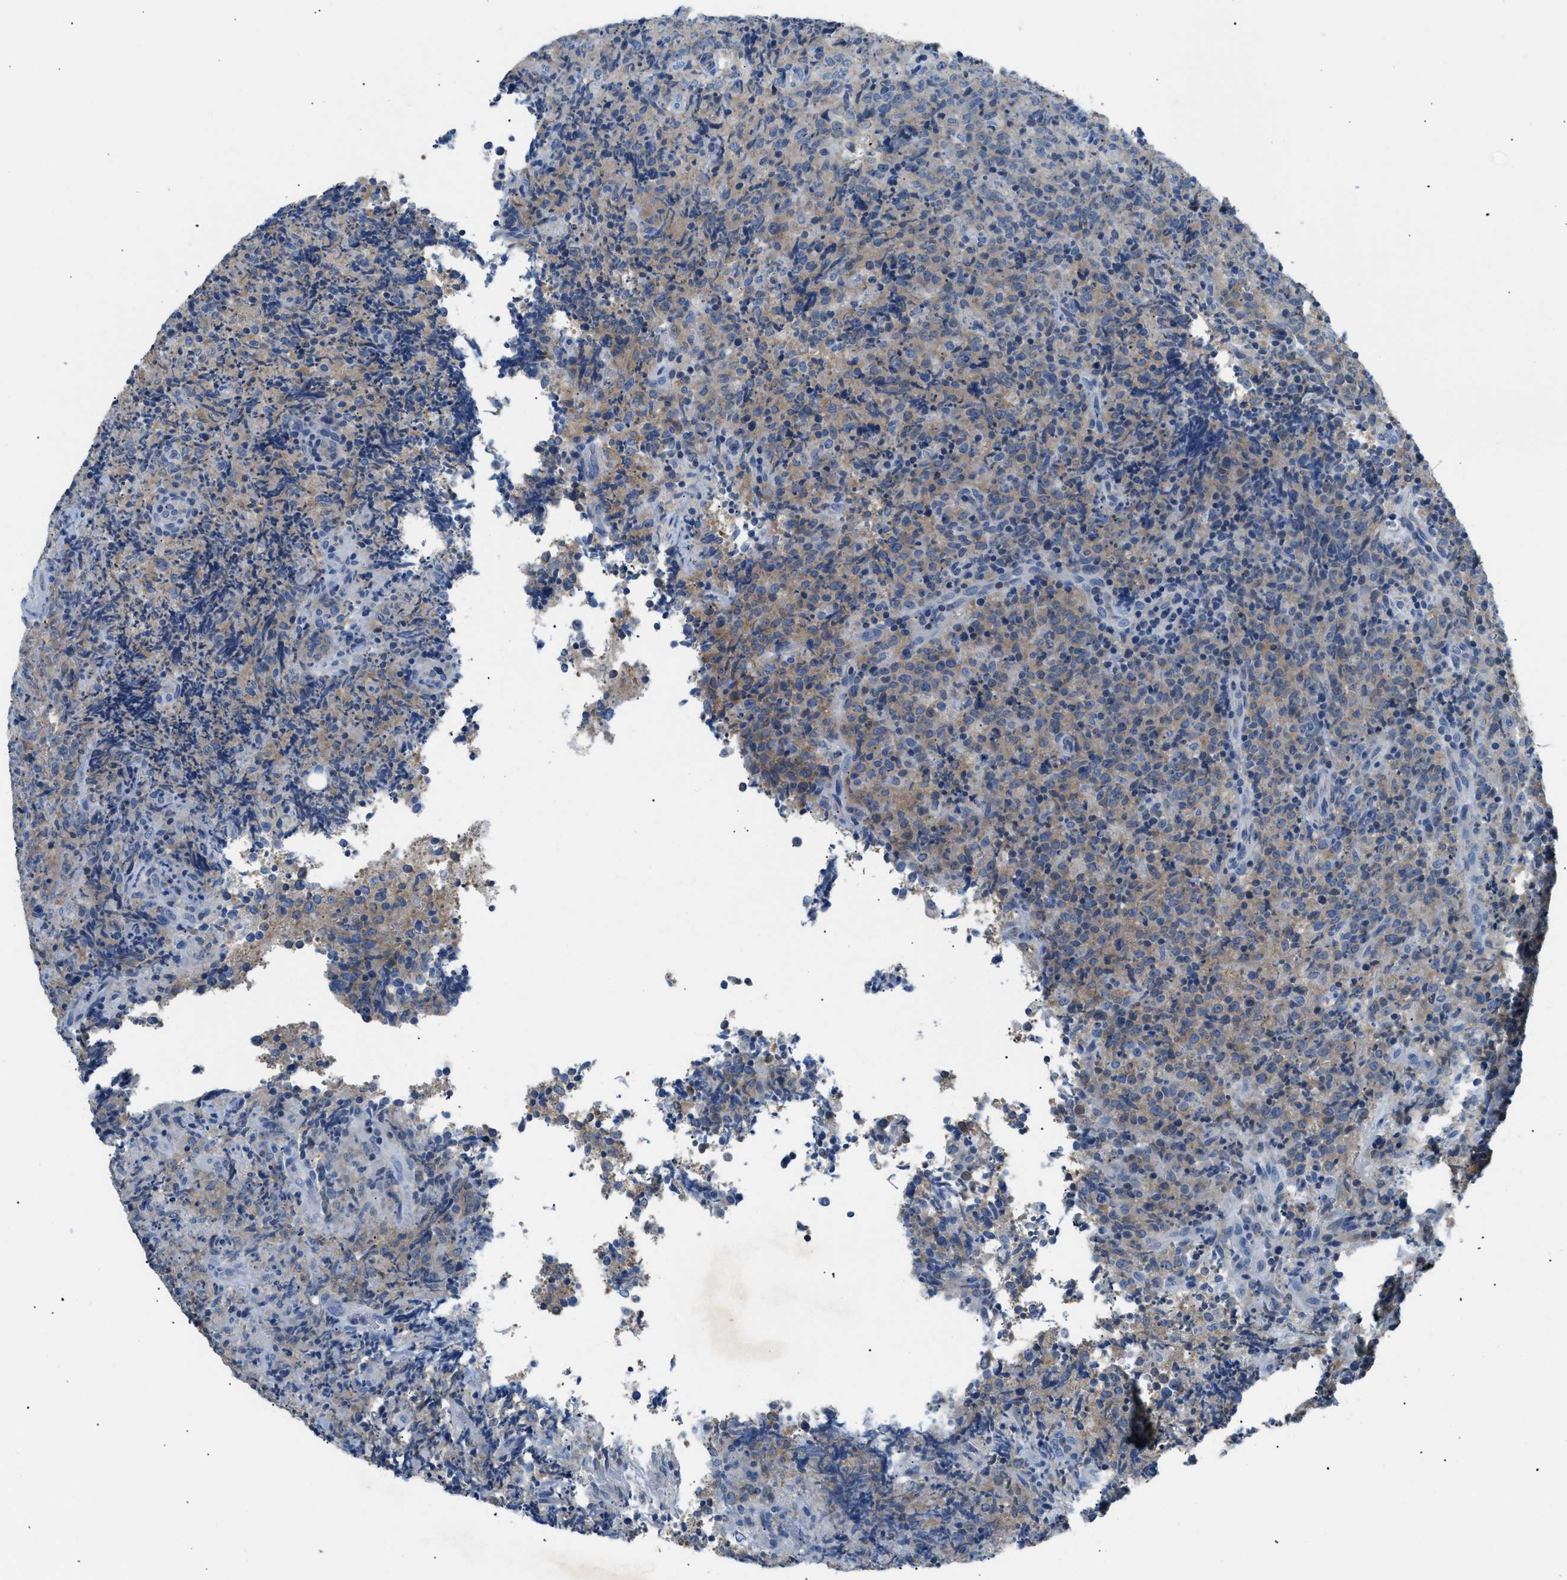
{"staining": {"intensity": "moderate", "quantity": "<25%", "location": "cytoplasmic/membranous"}, "tissue": "lymphoma", "cell_type": "Tumor cells", "image_type": "cancer", "snomed": [{"axis": "morphology", "description": "Malignant lymphoma, non-Hodgkin's type, High grade"}, {"axis": "topography", "description": "Tonsil"}], "caption": "The micrograph reveals immunohistochemical staining of high-grade malignant lymphoma, non-Hodgkin's type. There is moderate cytoplasmic/membranous positivity is present in about <25% of tumor cells.", "gene": "ILDR1", "patient": {"sex": "female", "age": 36}}